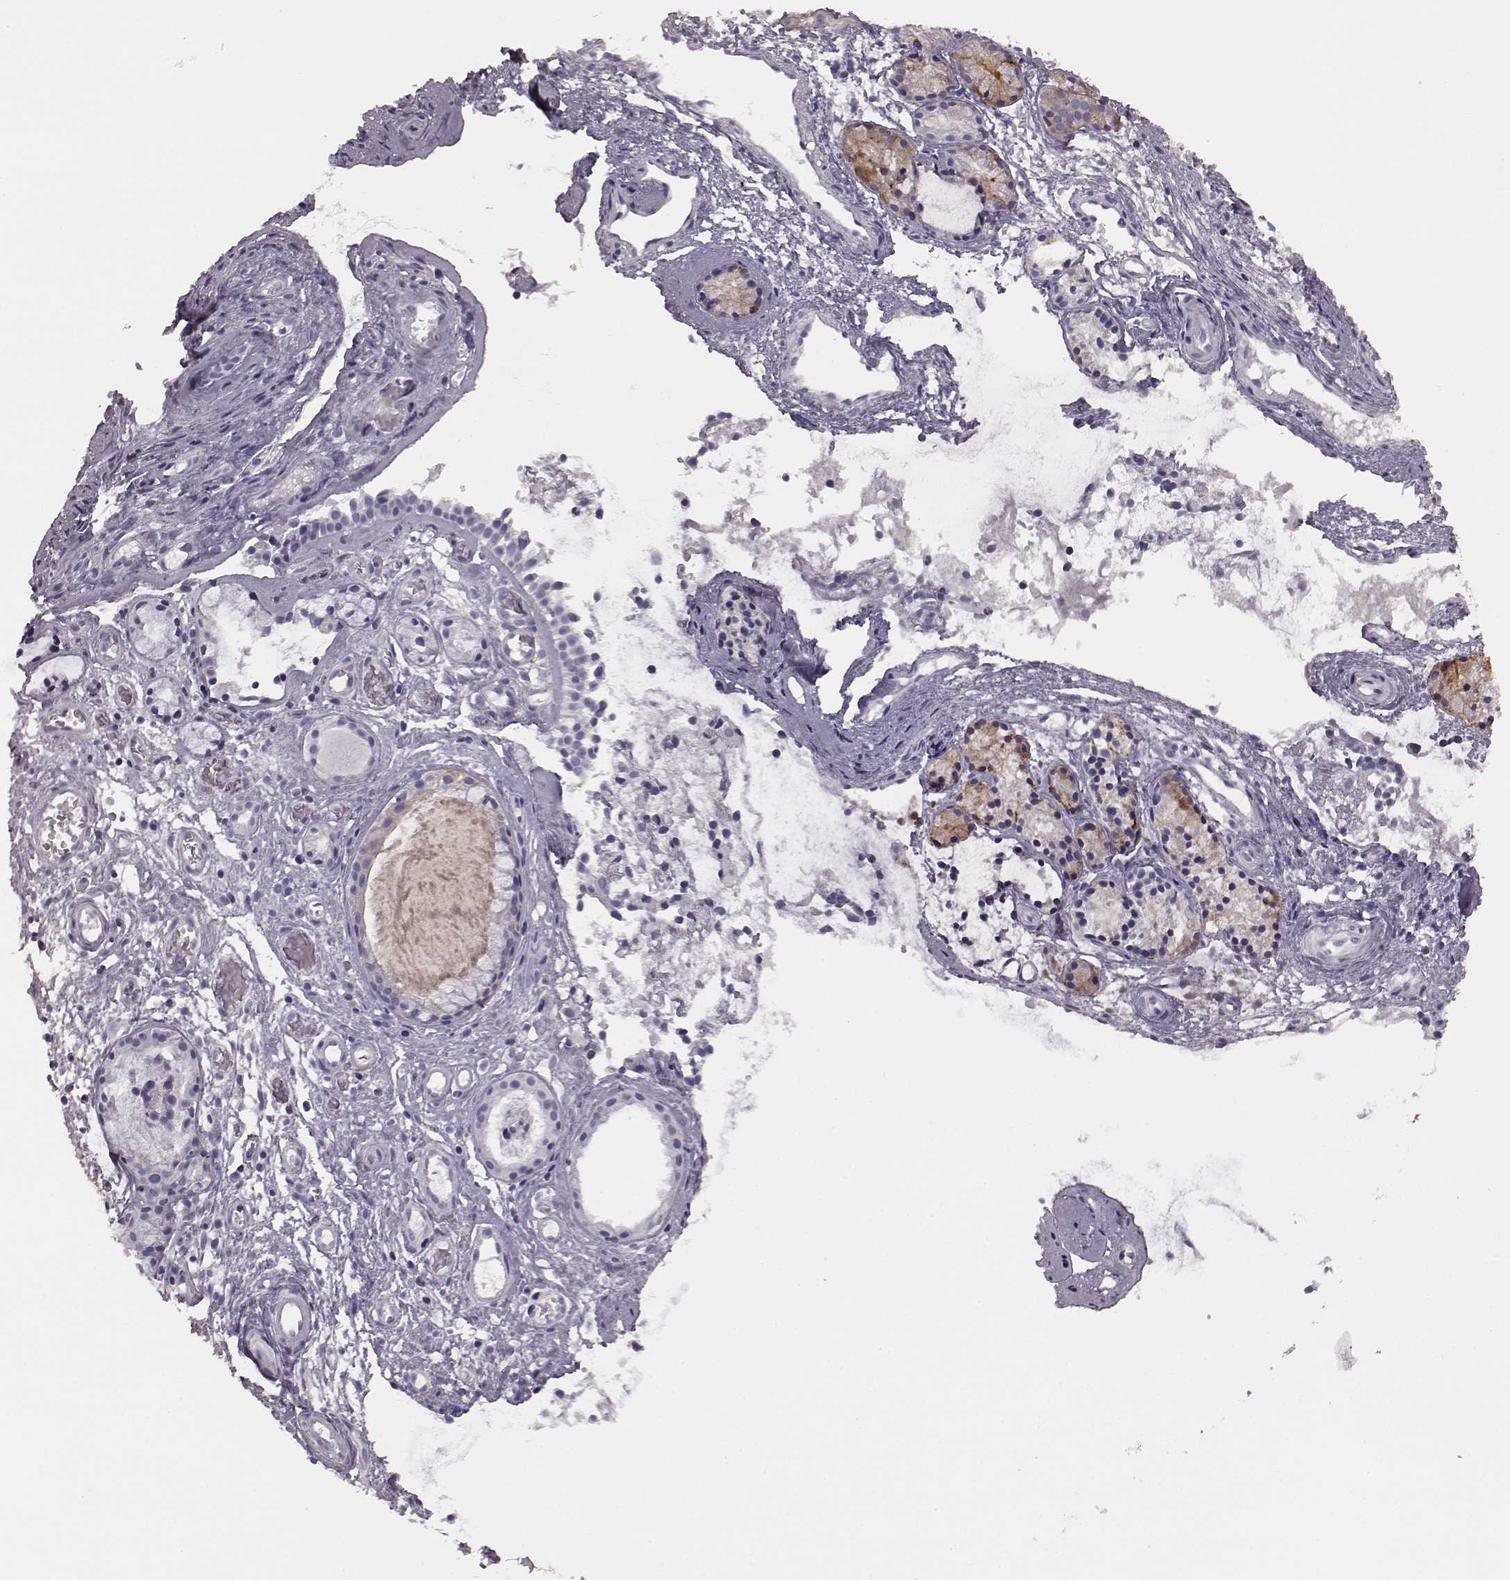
{"staining": {"intensity": "negative", "quantity": "none", "location": "none"}, "tissue": "nasopharynx", "cell_type": "Respiratory epithelial cells", "image_type": "normal", "snomed": [{"axis": "morphology", "description": "Normal tissue, NOS"}, {"axis": "topography", "description": "Nasopharynx"}], "caption": "Immunohistochemical staining of unremarkable nasopharynx exhibits no significant expression in respiratory epithelial cells.", "gene": "SNTG1", "patient": {"sex": "male", "age": 31}}